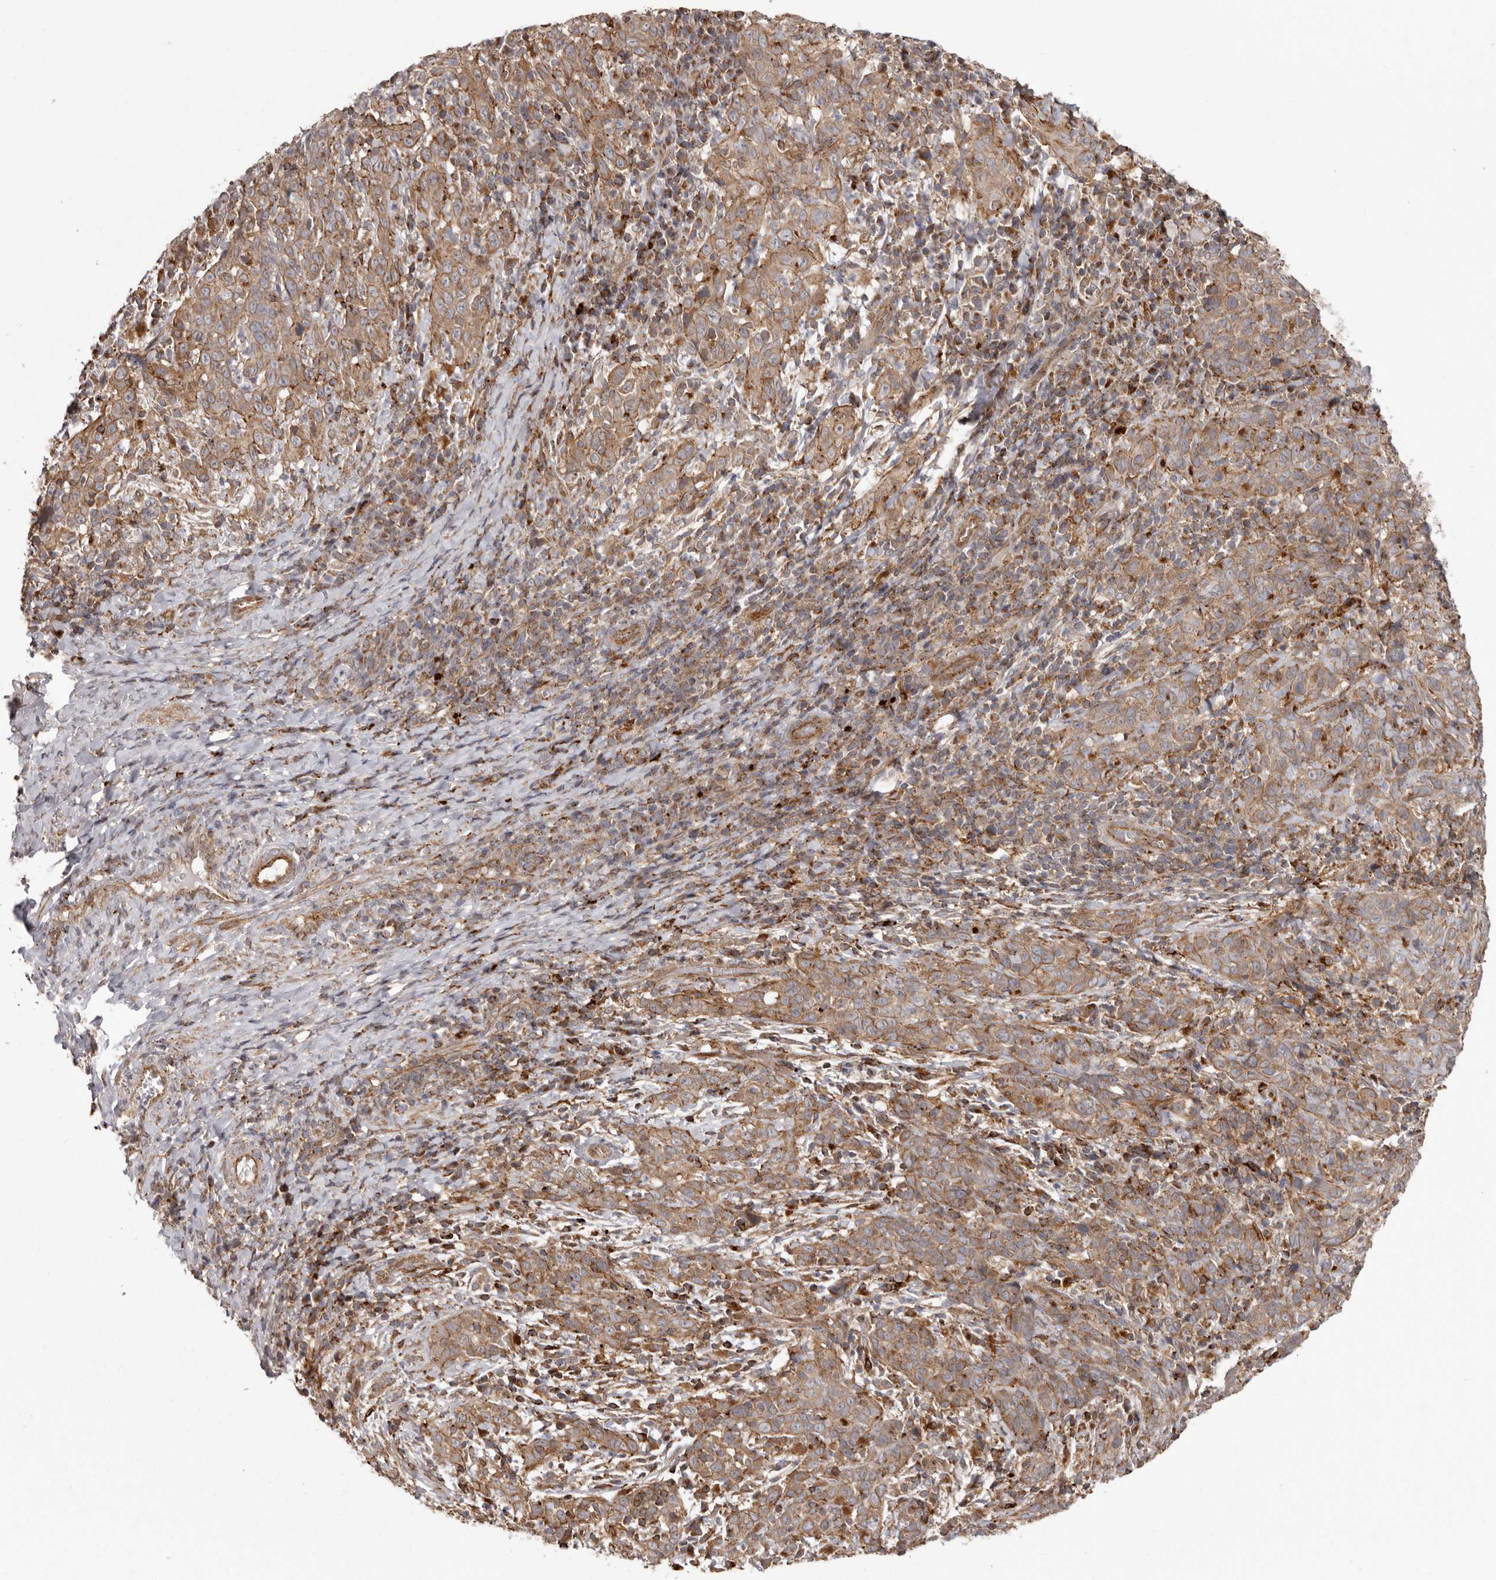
{"staining": {"intensity": "moderate", "quantity": ">75%", "location": "cytoplasmic/membranous"}, "tissue": "cervical cancer", "cell_type": "Tumor cells", "image_type": "cancer", "snomed": [{"axis": "morphology", "description": "Squamous cell carcinoma, NOS"}, {"axis": "topography", "description": "Cervix"}], "caption": "A medium amount of moderate cytoplasmic/membranous staining is appreciated in about >75% of tumor cells in cervical cancer tissue. (Stains: DAB (3,3'-diaminobenzidine) in brown, nuclei in blue, Microscopy: brightfield microscopy at high magnification).", "gene": "NUP43", "patient": {"sex": "female", "age": 46}}